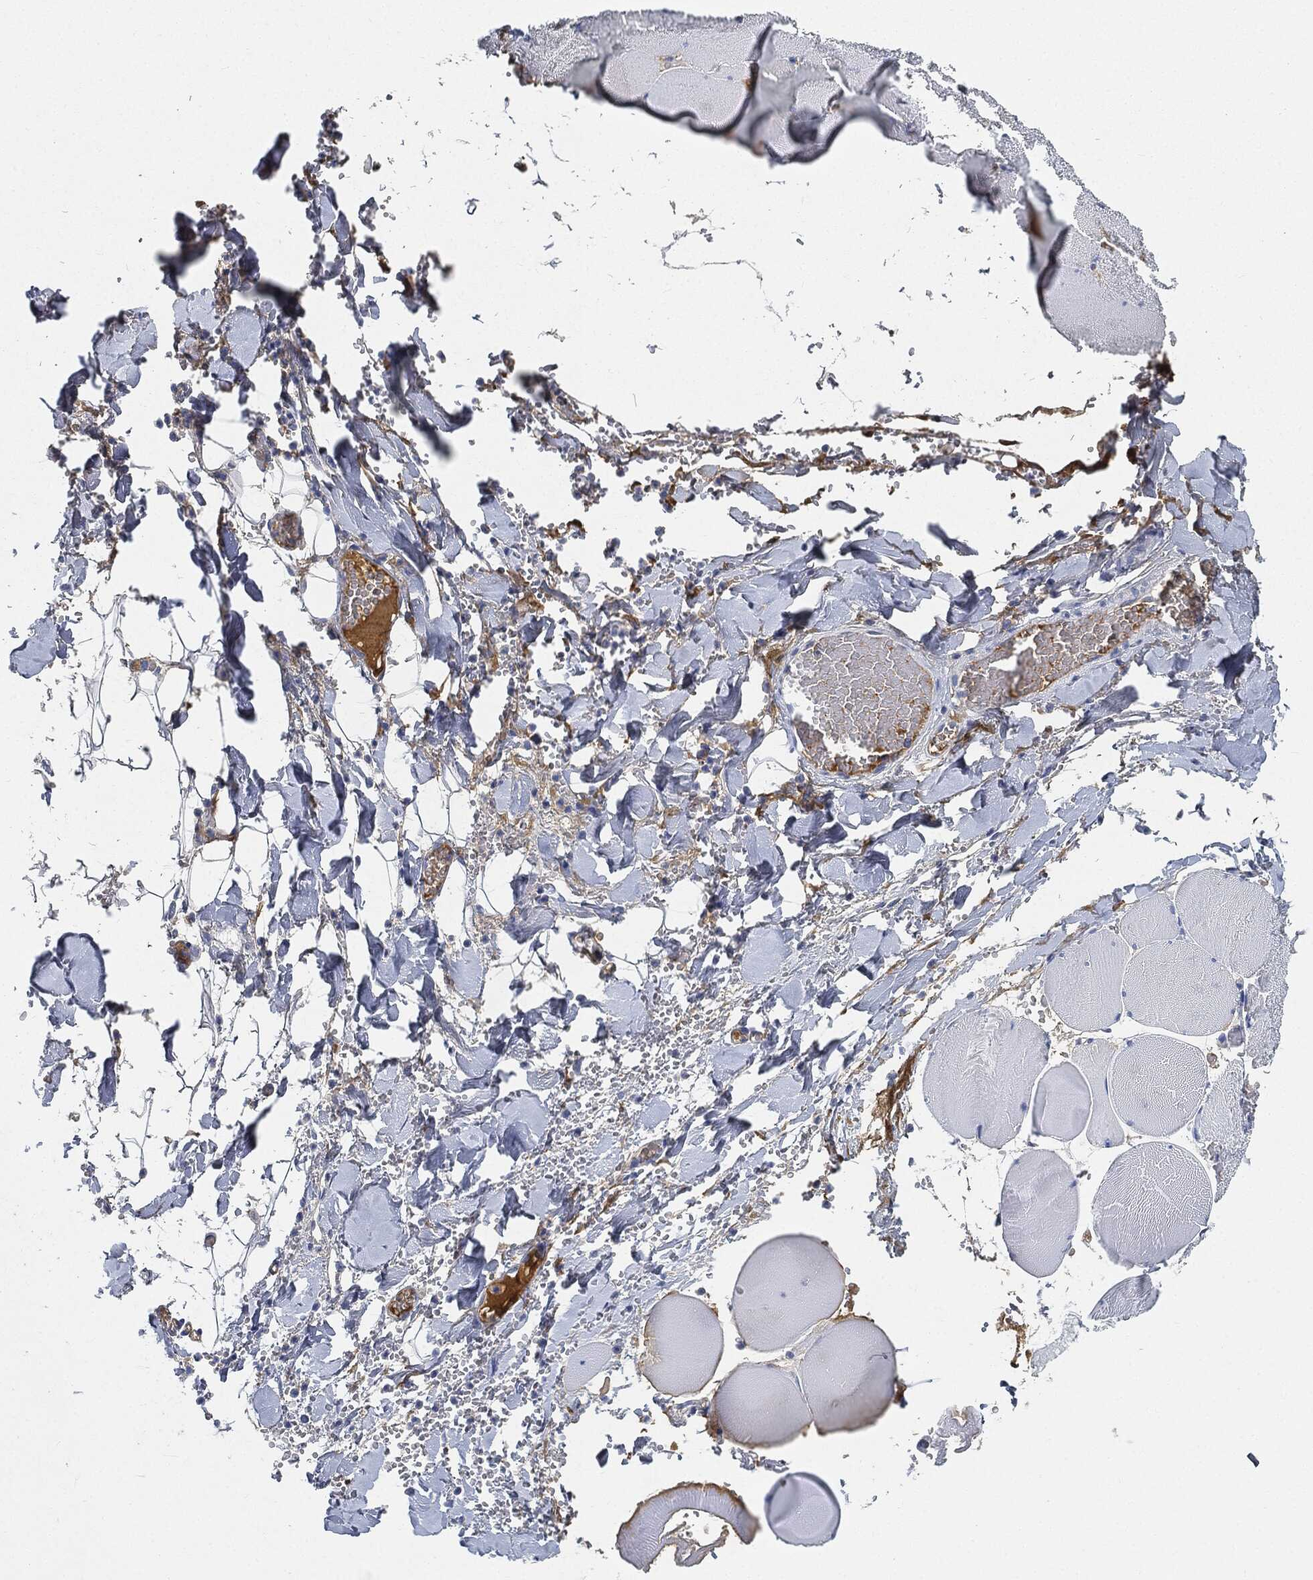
{"staining": {"intensity": "negative", "quantity": "none", "location": "none"}, "tissue": "skeletal muscle", "cell_type": "Myocytes", "image_type": "normal", "snomed": [{"axis": "morphology", "description": "Normal tissue, NOS"}, {"axis": "morphology", "description": "Malignant melanoma, Metastatic site"}, {"axis": "topography", "description": "Skeletal muscle"}], "caption": "Myocytes show no significant protein expression in benign skeletal muscle.", "gene": "IGLV6", "patient": {"sex": "male", "age": 50}}